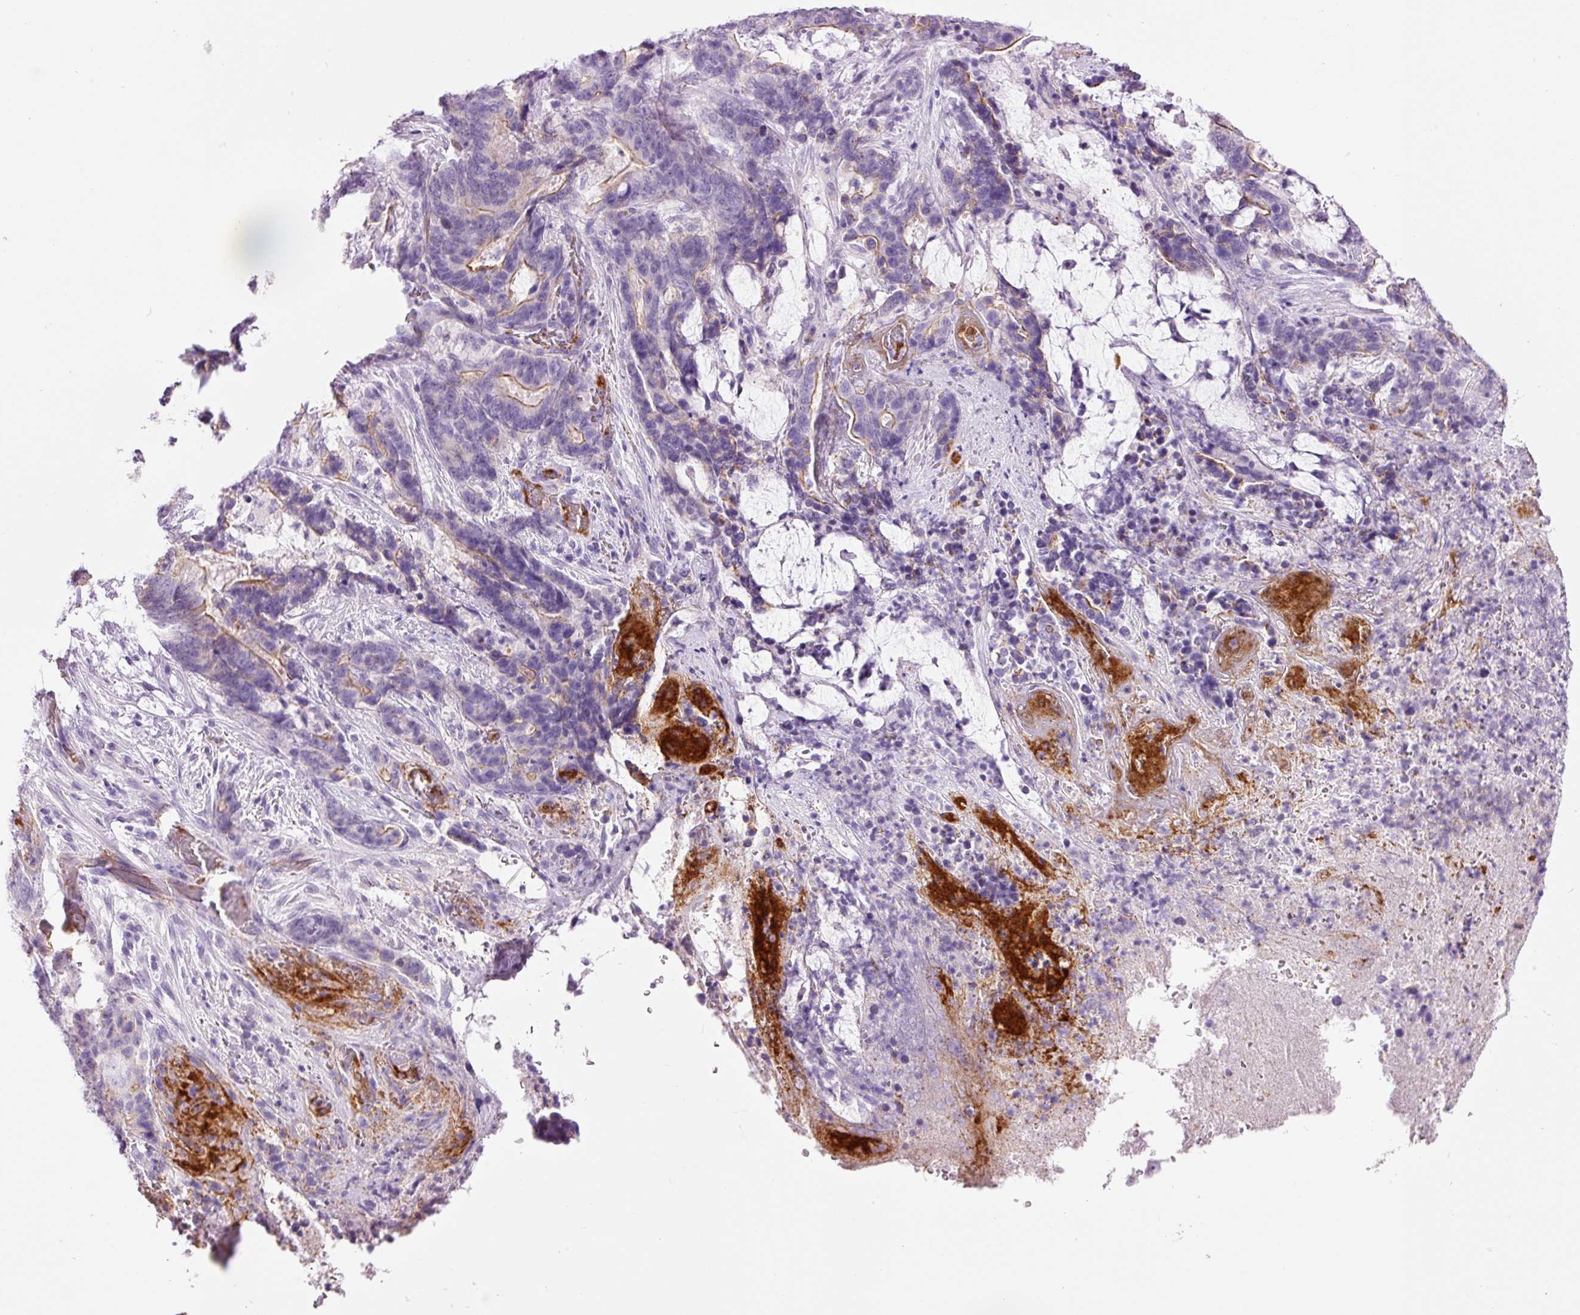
{"staining": {"intensity": "moderate", "quantity": "<25%", "location": "cytoplasmic/membranous"}, "tissue": "stomach cancer", "cell_type": "Tumor cells", "image_type": "cancer", "snomed": [{"axis": "morphology", "description": "Normal tissue, NOS"}, {"axis": "morphology", "description": "Adenocarcinoma, NOS"}, {"axis": "topography", "description": "Stomach"}], "caption": "Protein staining of adenocarcinoma (stomach) tissue demonstrates moderate cytoplasmic/membranous positivity in approximately <25% of tumor cells.", "gene": "HSPA4L", "patient": {"sex": "female", "age": 64}}